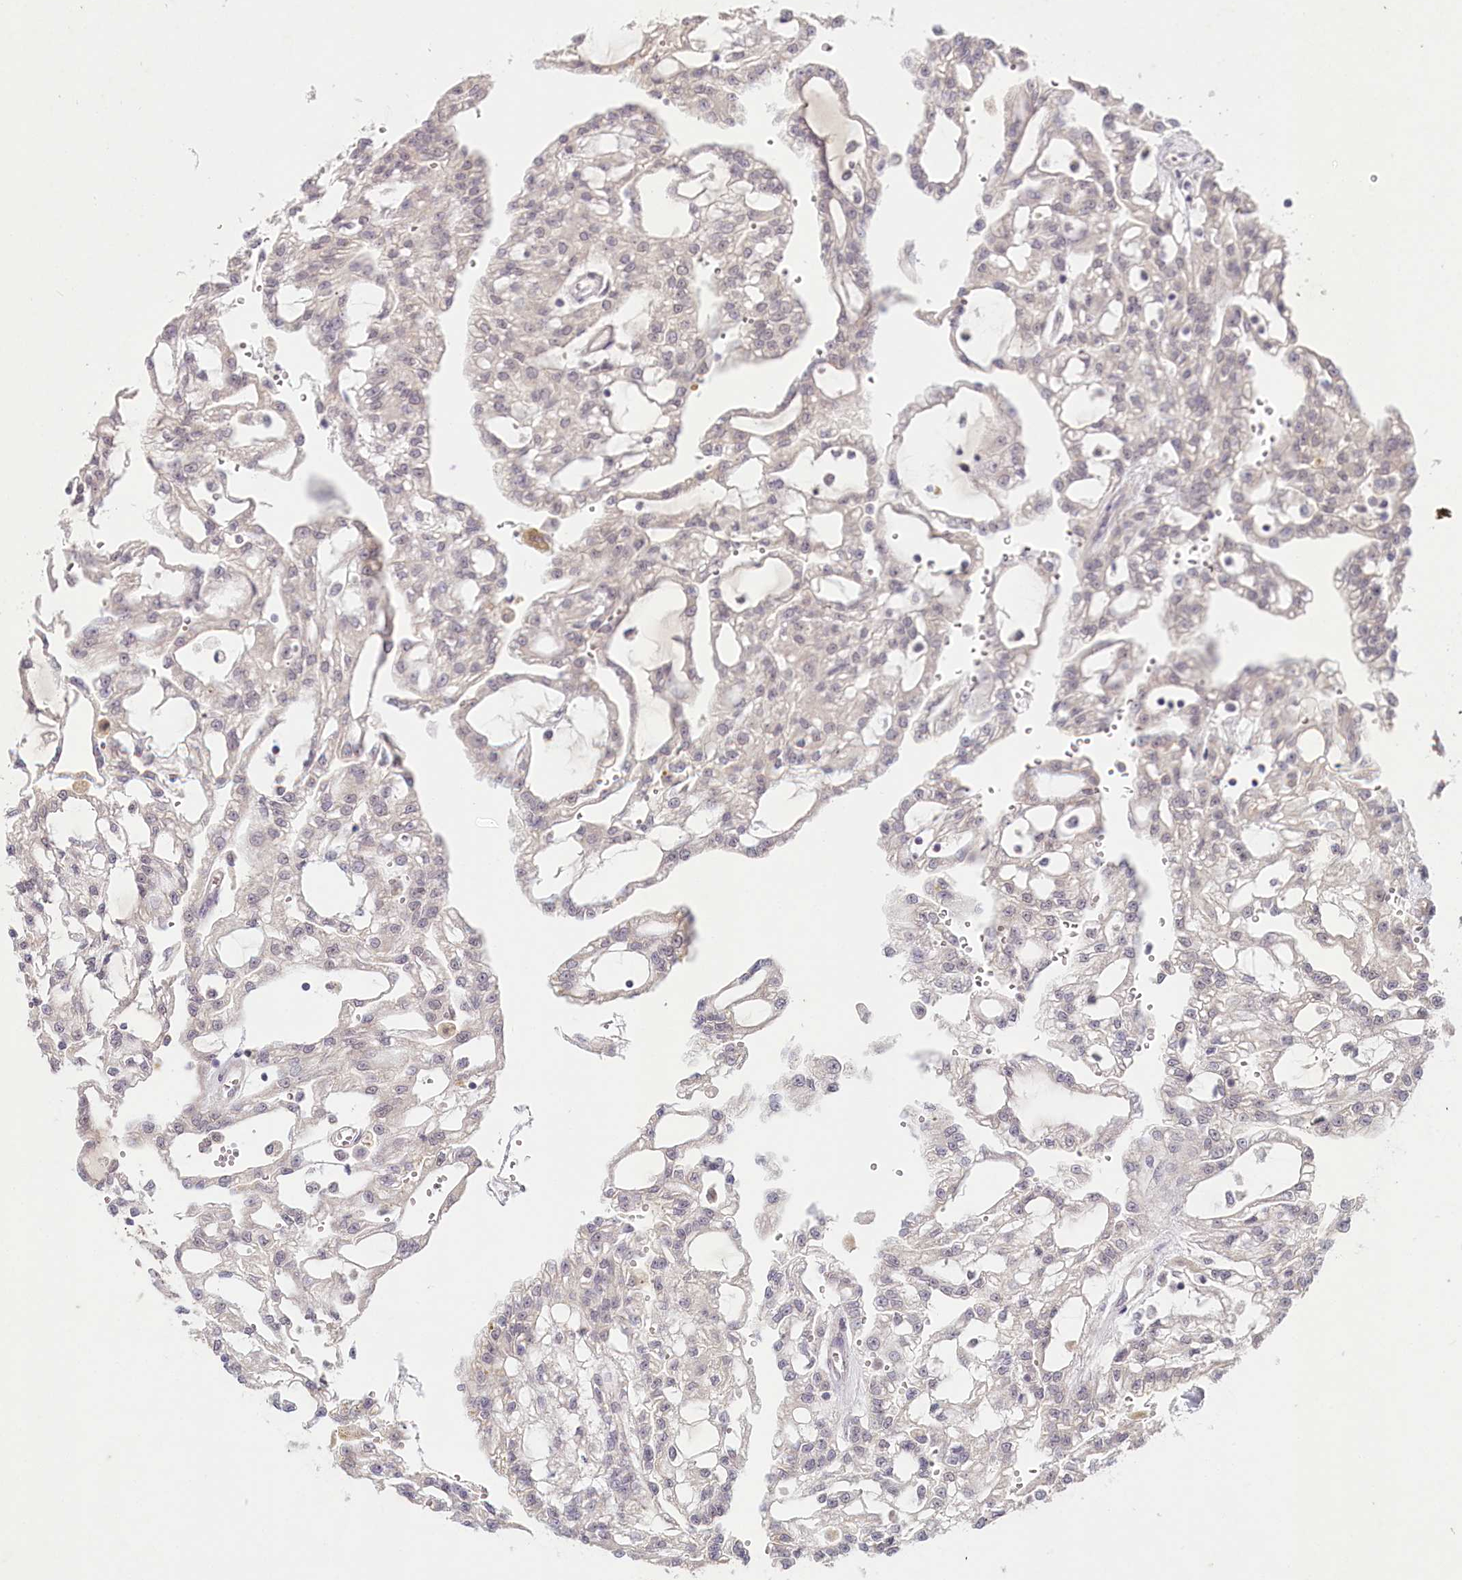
{"staining": {"intensity": "negative", "quantity": "none", "location": "none"}, "tissue": "renal cancer", "cell_type": "Tumor cells", "image_type": "cancer", "snomed": [{"axis": "morphology", "description": "Adenocarcinoma, NOS"}, {"axis": "topography", "description": "Kidney"}], "caption": "Tumor cells are negative for brown protein staining in renal cancer (adenocarcinoma).", "gene": "AMTN", "patient": {"sex": "male", "age": 63}}